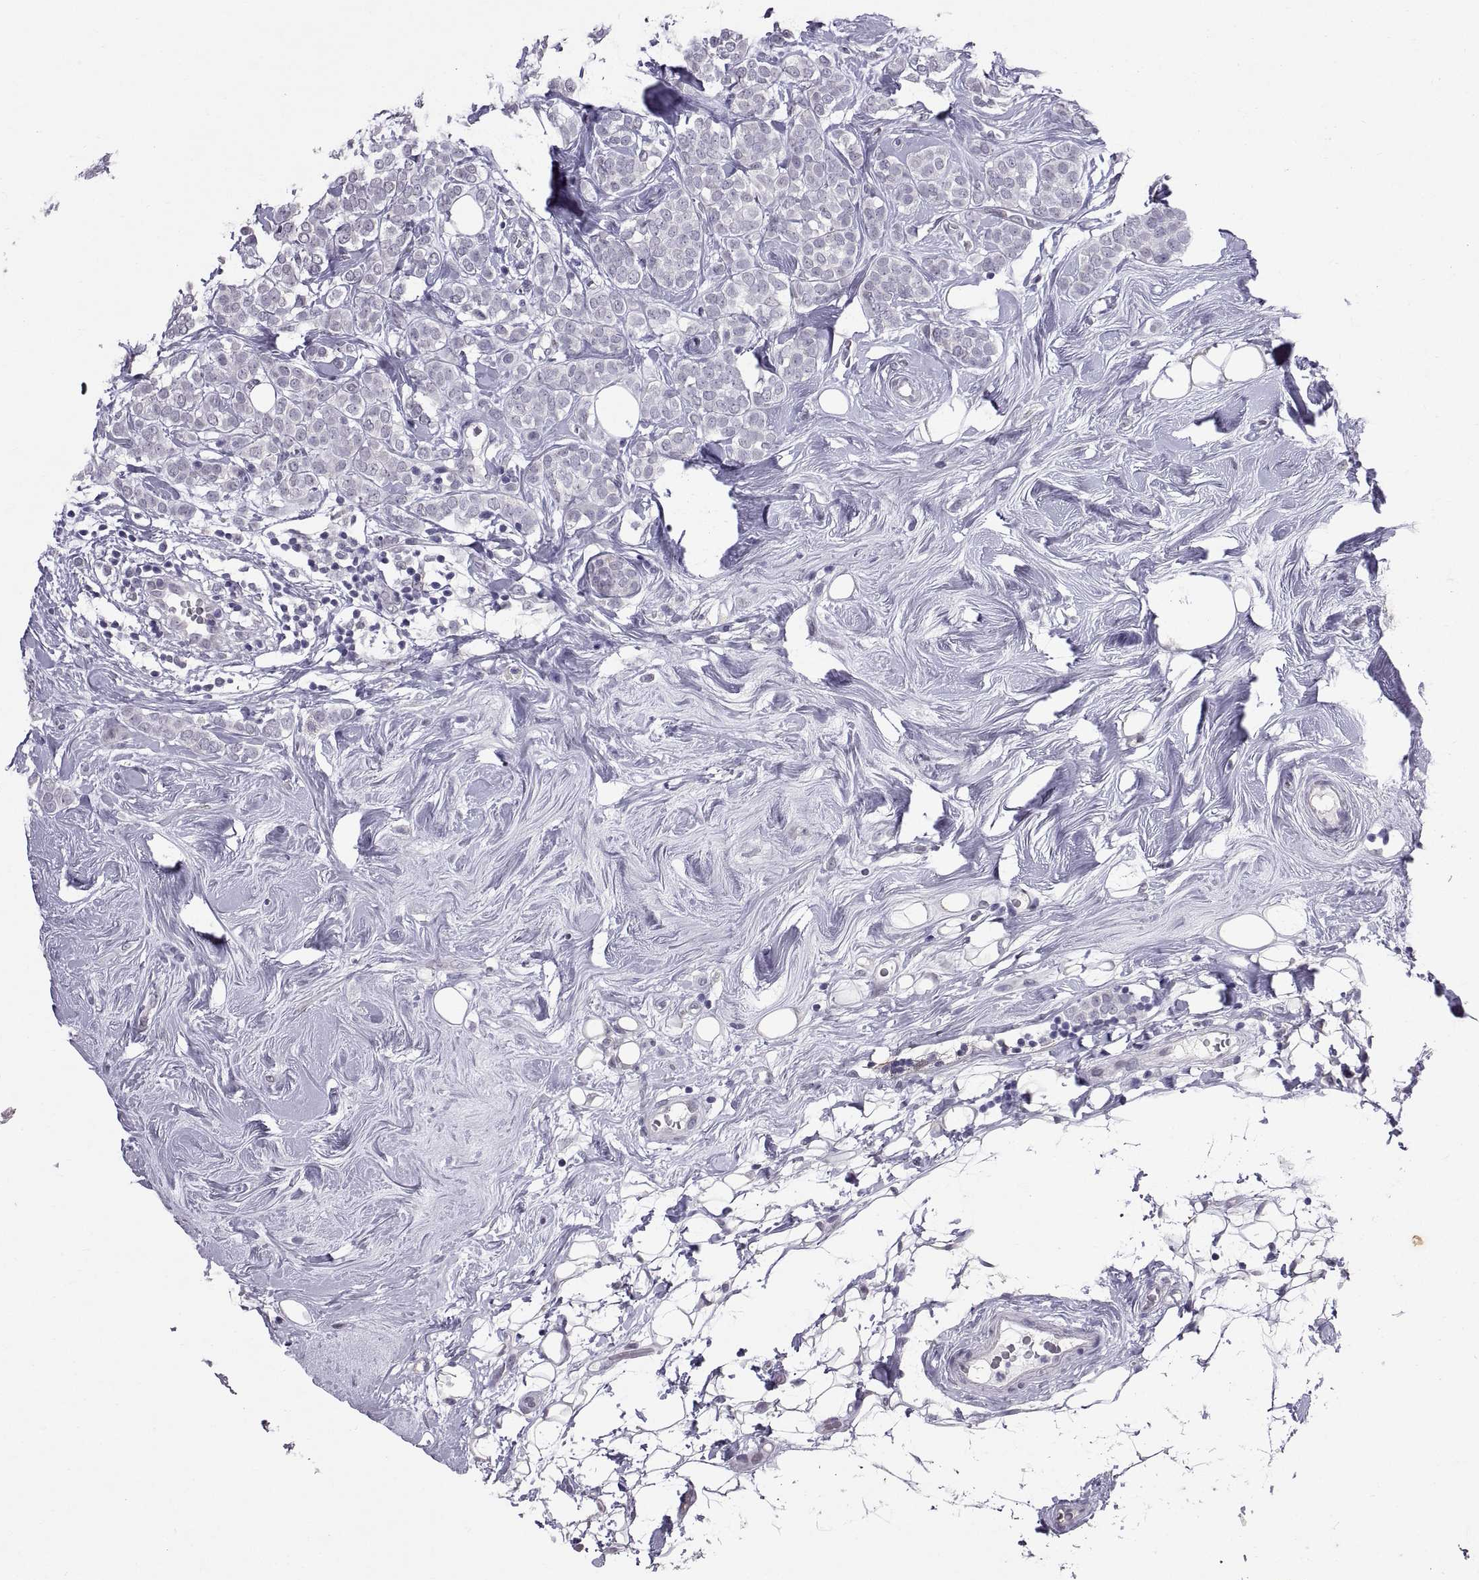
{"staining": {"intensity": "negative", "quantity": "none", "location": "none"}, "tissue": "breast cancer", "cell_type": "Tumor cells", "image_type": "cancer", "snomed": [{"axis": "morphology", "description": "Lobular carcinoma"}, {"axis": "topography", "description": "Breast"}], "caption": "DAB immunohistochemical staining of human breast lobular carcinoma shows no significant staining in tumor cells.", "gene": "KRT77", "patient": {"sex": "female", "age": 49}}